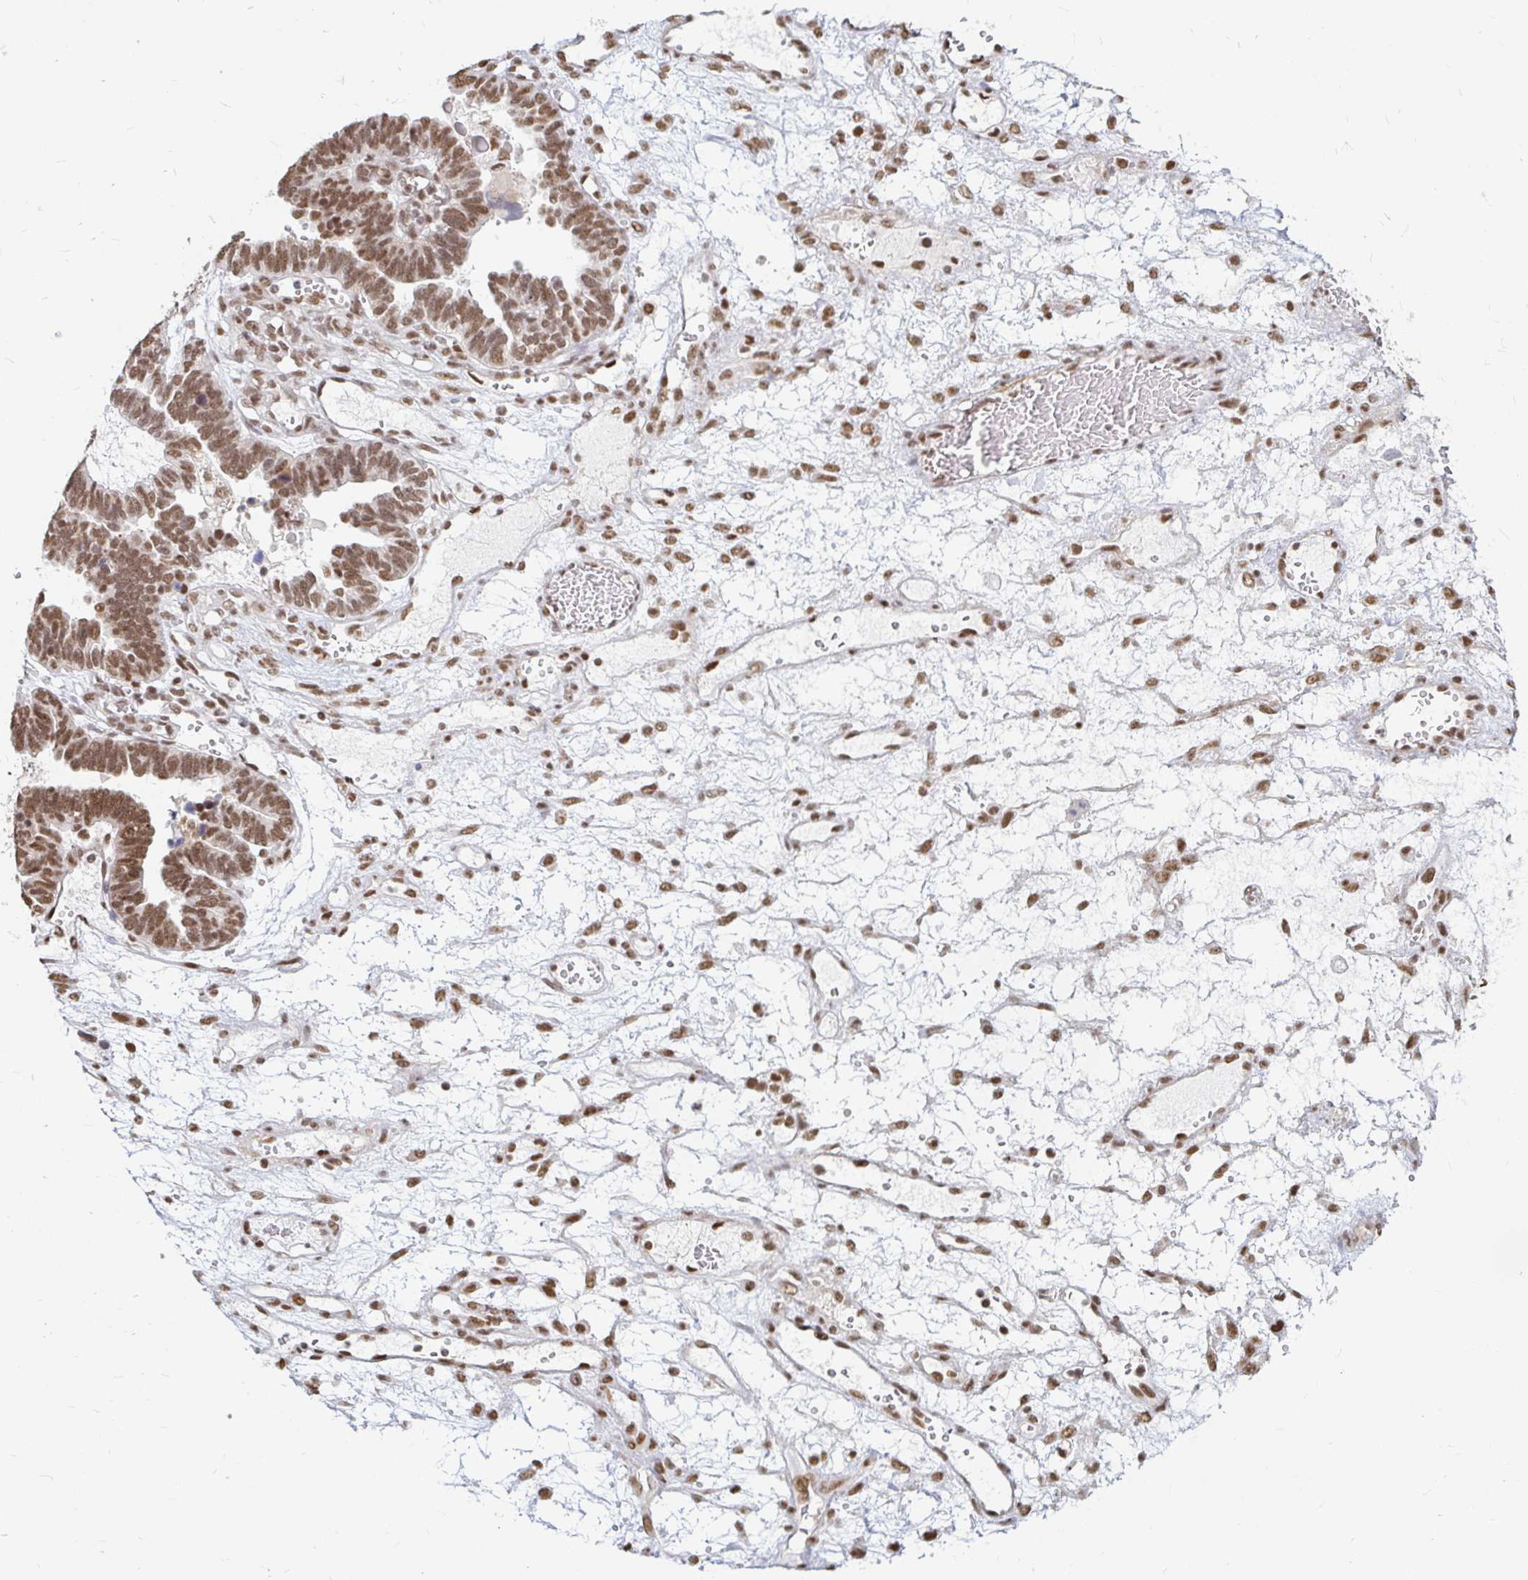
{"staining": {"intensity": "moderate", "quantity": ">75%", "location": "nuclear"}, "tissue": "ovarian cancer", "cell_type": "Tumor cells", "image_type": "cancer", "snomed": [{"axis": "morphology", "description": "Cystadenocarcinoma, serous, NOS"}, {"axis": "topography", "description": "Ovary"}], "caption": "DAB immunohistochemical staining of ovarian serous cystadenocarcinoma reveals moderate nuclear protein positivity in approximately >75% of tumor cells. The staining was performed using DAB (3,3'-diaminobenzidine) to visualize the protein expression in brown, while the nuclei were stained in blue with hematoxylin (Magnification: 20x).", "gene": "HNRNPU", "patient": {"sex": "female", "age": 51}}